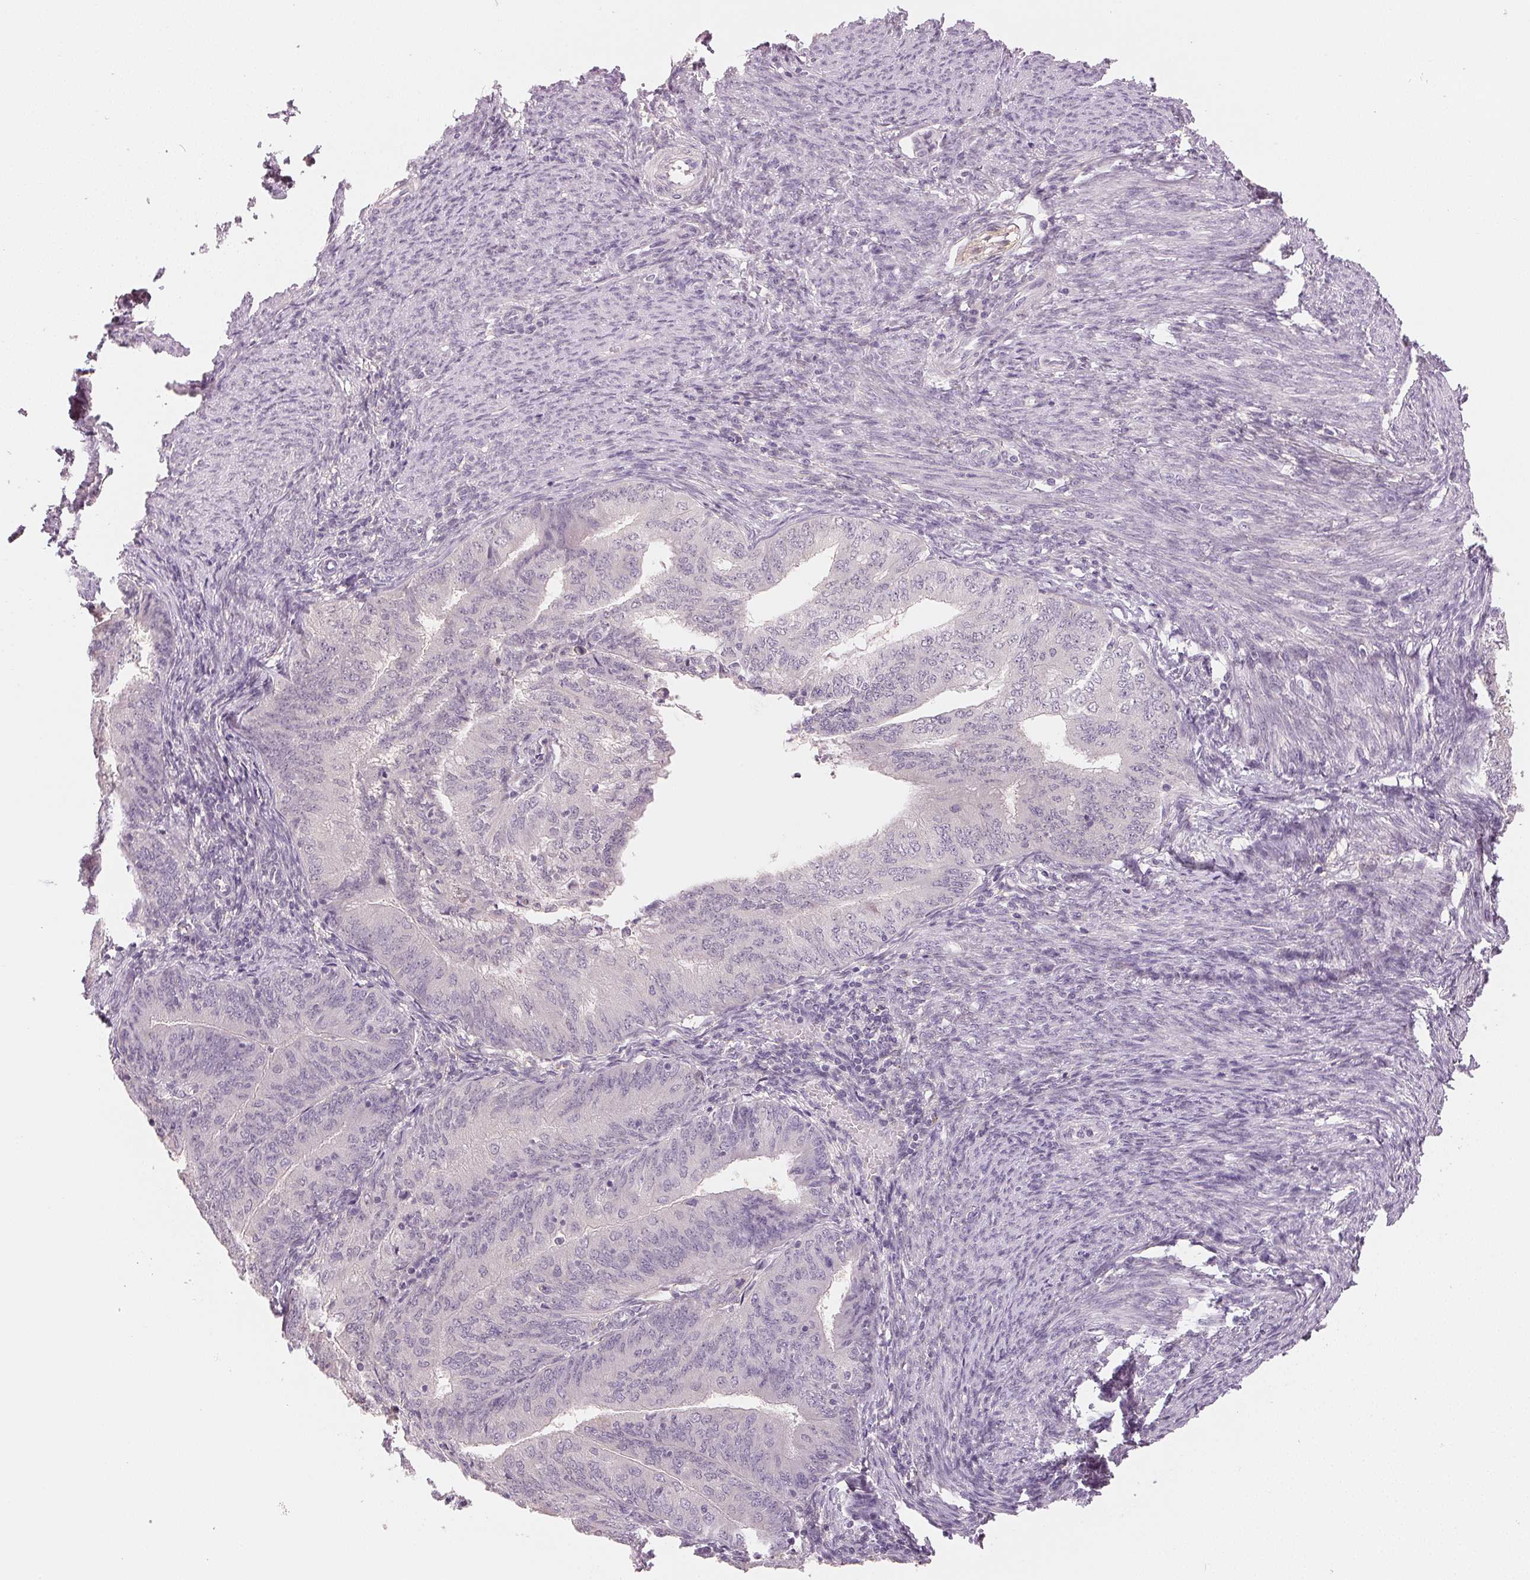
{"staining": {"intensity": "negative", "quantity": "none", "location": "none"}, "tissue": "endometrial cancer", "cell_type": "Tumor cells", "image_type": "cancer", "snomed": [{"axis": "morphology", "description": "Adenocarcinoma, NOS"}, {"axis": "topography", "description": "Endometrium"}], "caption": "The immunohistochemistry (IHC) micrograph has no significant staining in tumor cells of adenocarcinoma (endometrial) tissue. The staining was performed using DAB (3,3'-diaminobenzidine) to visualize the protein expression in brown, while the nuclei were stained in blue with hematoxylin (Magnification: 20x).", "gene": "MAP1LC3A", "patient": {"sex": "female", "age": 57}}